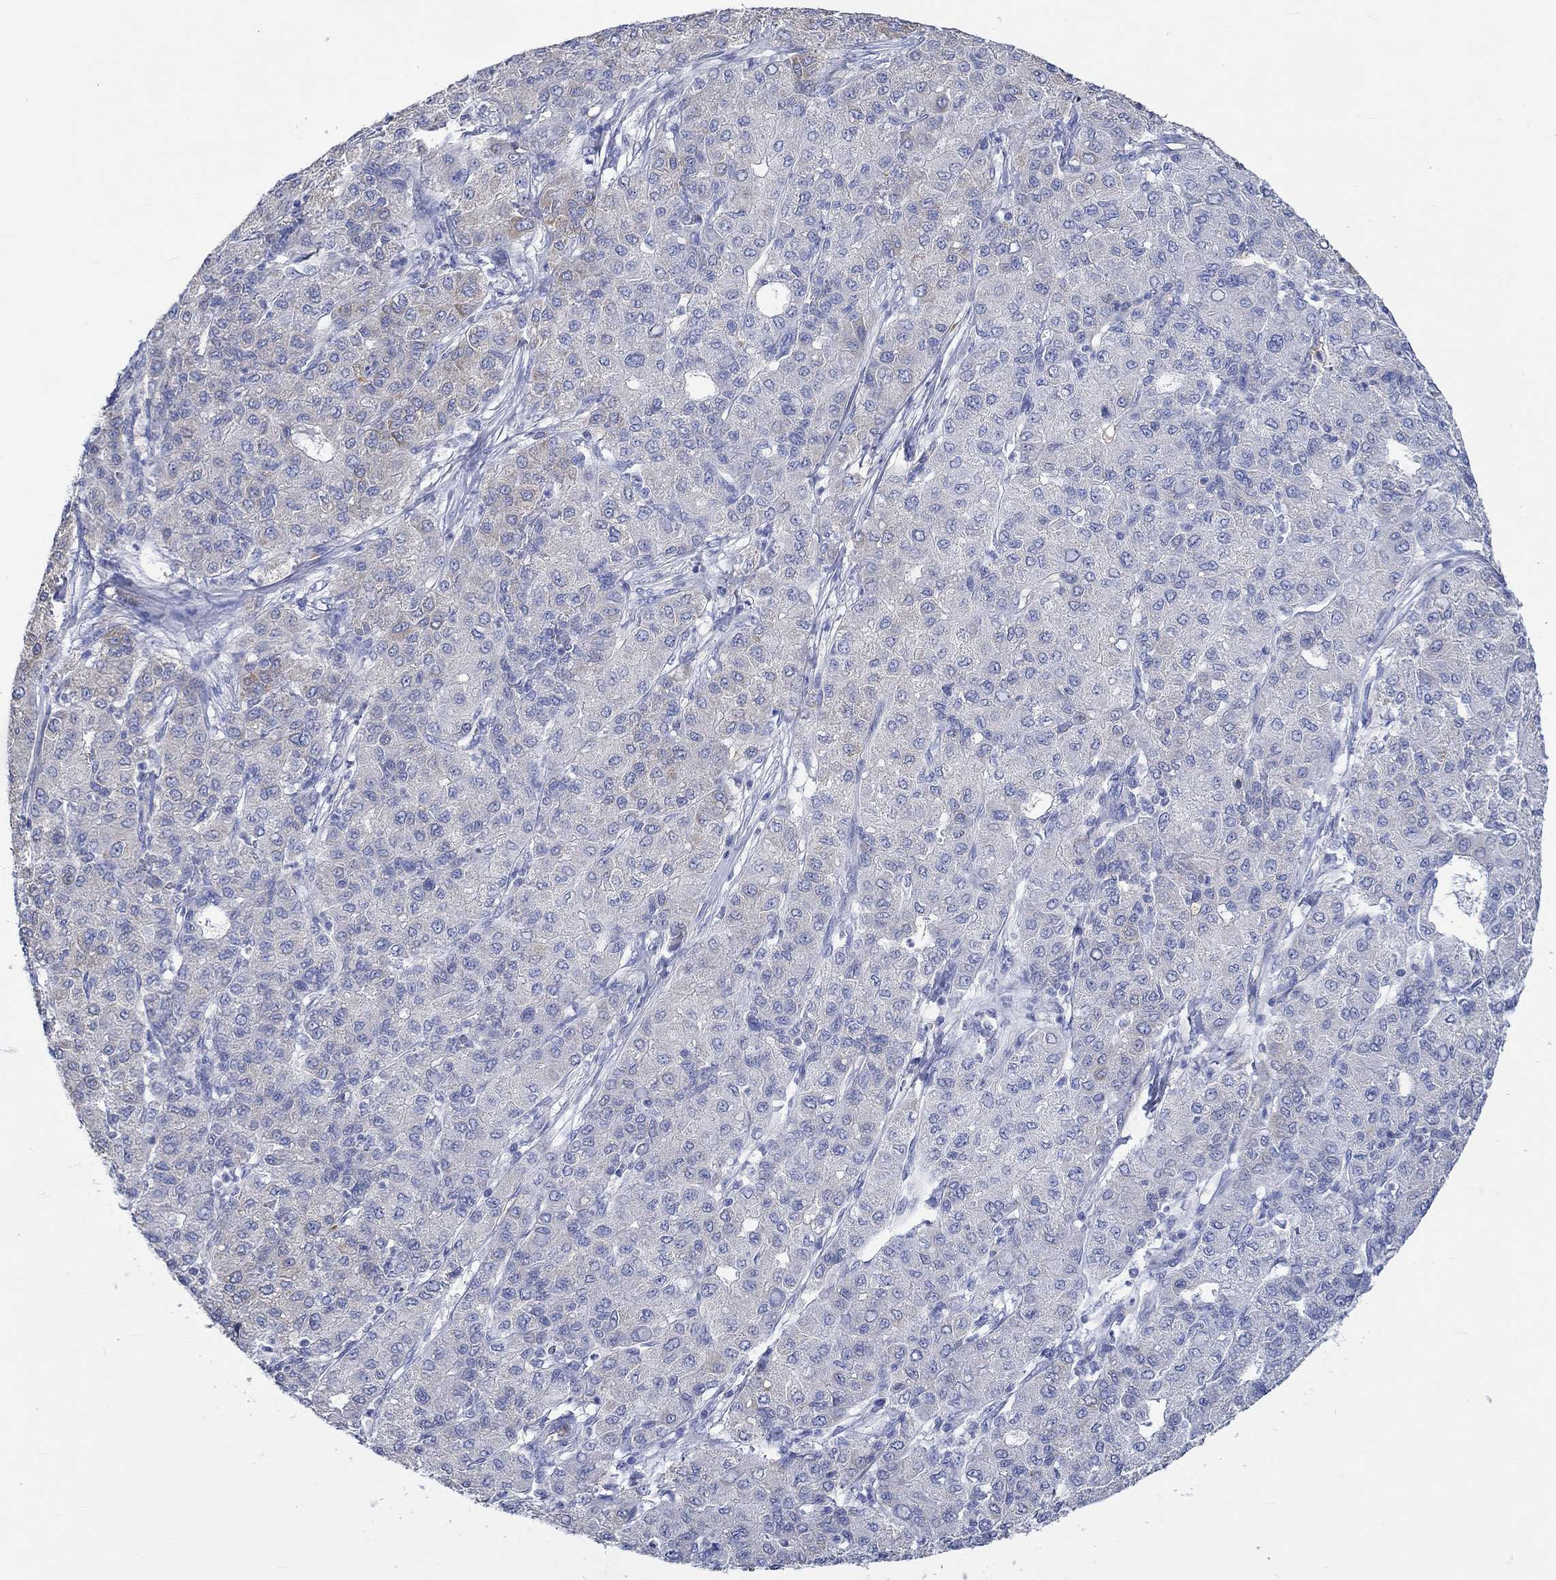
{"staining": {"intensity": "weak", "quantity": "<25%", "location": "cytoplasmic/membranous"}, "tissue": "liver cancer", "cell_type": "Tumor cells", "image_type": "cancer", "snomed": [{"axis": "morphology", "description": "Carcinoma, Hepatocellular, NOS"}, {"axis": "topography", "description": "Liver"}], "caption": "Immunohistochemical staining of human liver cancer (hepatocellular carcinoma) demonstrates no significant positivity in tumor cells.", "gene": "KCNA1", "patient": {"sex": "male", "age": 65}}